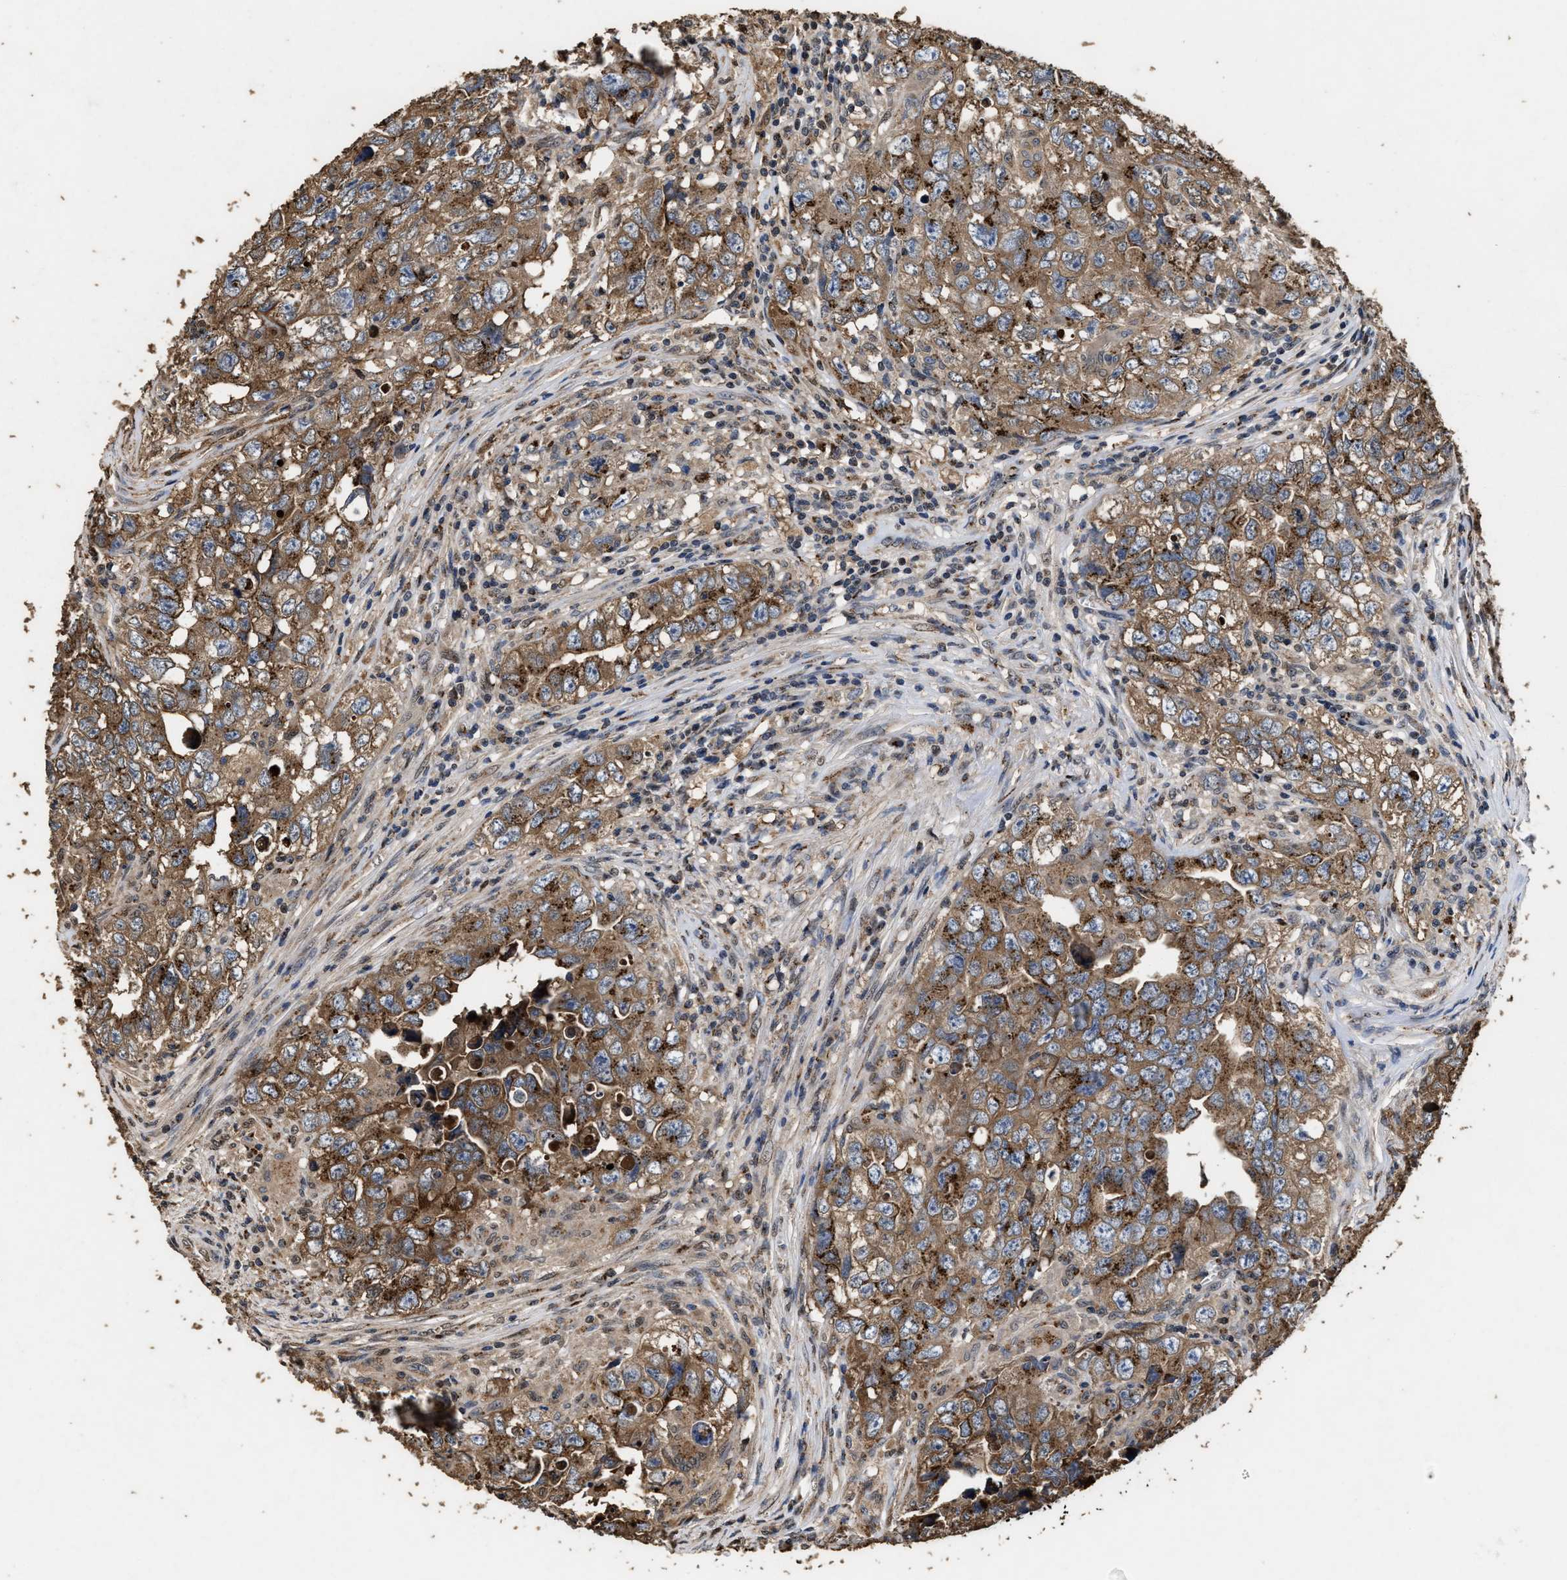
{"staining": {"intensity": "strong", "quantity": ">75%", "location": "cytoplasmic/membranous"}, "tissue": "testis cancer", "cell_type": "Tumor cells", "image_type": "cancer", "snomed": [{"axis": "morphology", "description": "Seminoma, NOS"}, {"axis": "morphology", "description": "Carcinoma, Embryonal, NOS"}, {"axis": "topography", "description": "Testis"}], "caption": "The photomicrograph shows a brown stain indicating the presence of a protein in the cytoplasmic/membranous of tumor cells in embryonal carcinoma (testis).", "gene": "TPST2", "patient": {"sex": "male", "age": 43}}